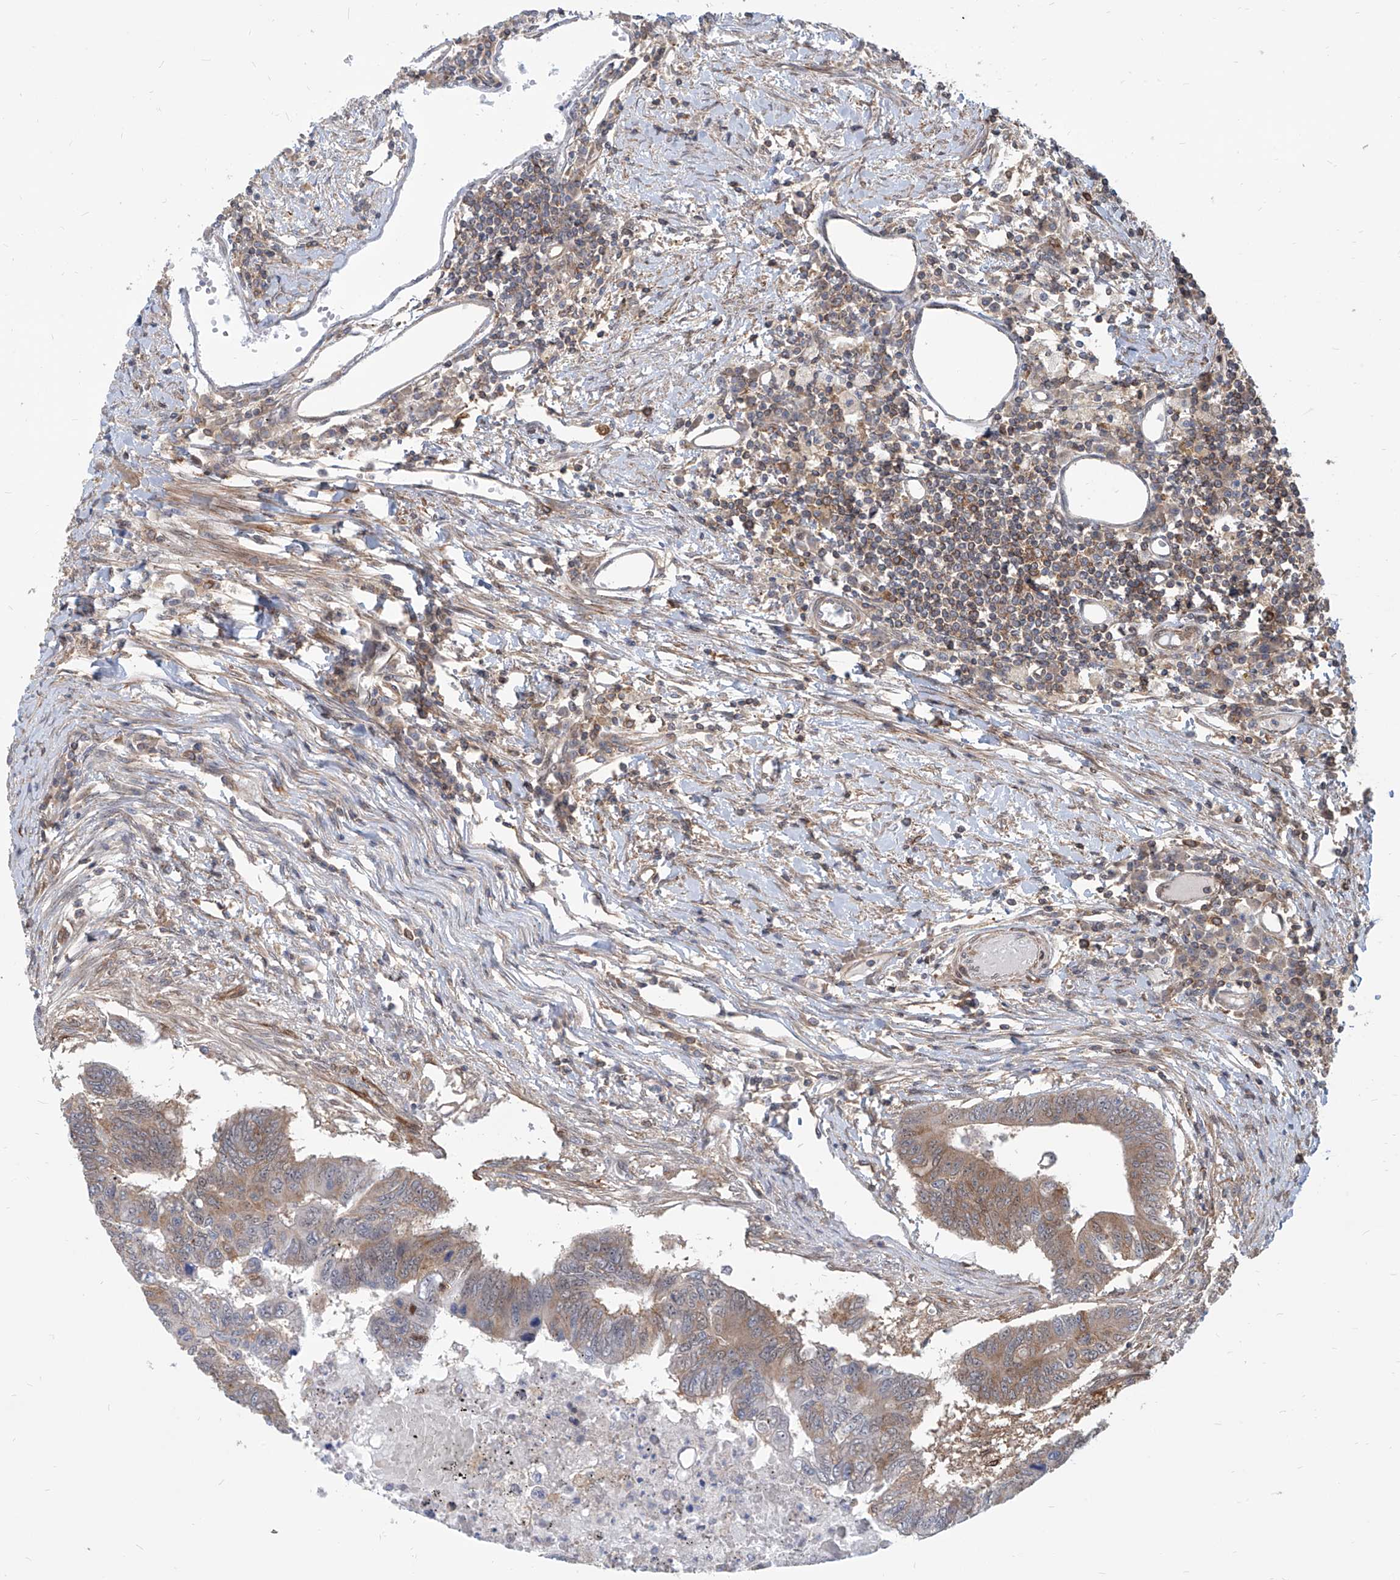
{"staining": {"intensity": "moderate", "quantity": ">75%", "location": "cytoplasmic/membranous"}, "tissue": "colorectal cancer", "cell_type": "Tumor cells", "image_type": "cancer", "snomed": [{"axis": "morphology", "description": "Adenoma, NOS"}, {"axis": "morphology", "description": "Adenocarcinoma, NOS"}, {"axis": "topography", "description": "Colon"}], "caption": "Immunohistochemistry staining of colorectal adenocarcinoma, which exhibits medium levels of moderate cytoplasmic/membranous positivity in approximately >75% of tumor cells indicating moderate cytoplasmic/membranous protein expression. The staining was performed using DAB (3,3'-diaminobenzidine) (brown) for protein detection and nuclei were counterstained in hematoxylin (blue).", "gene": "MAGED2", "patient": {"sex": "male", "age": 79}}